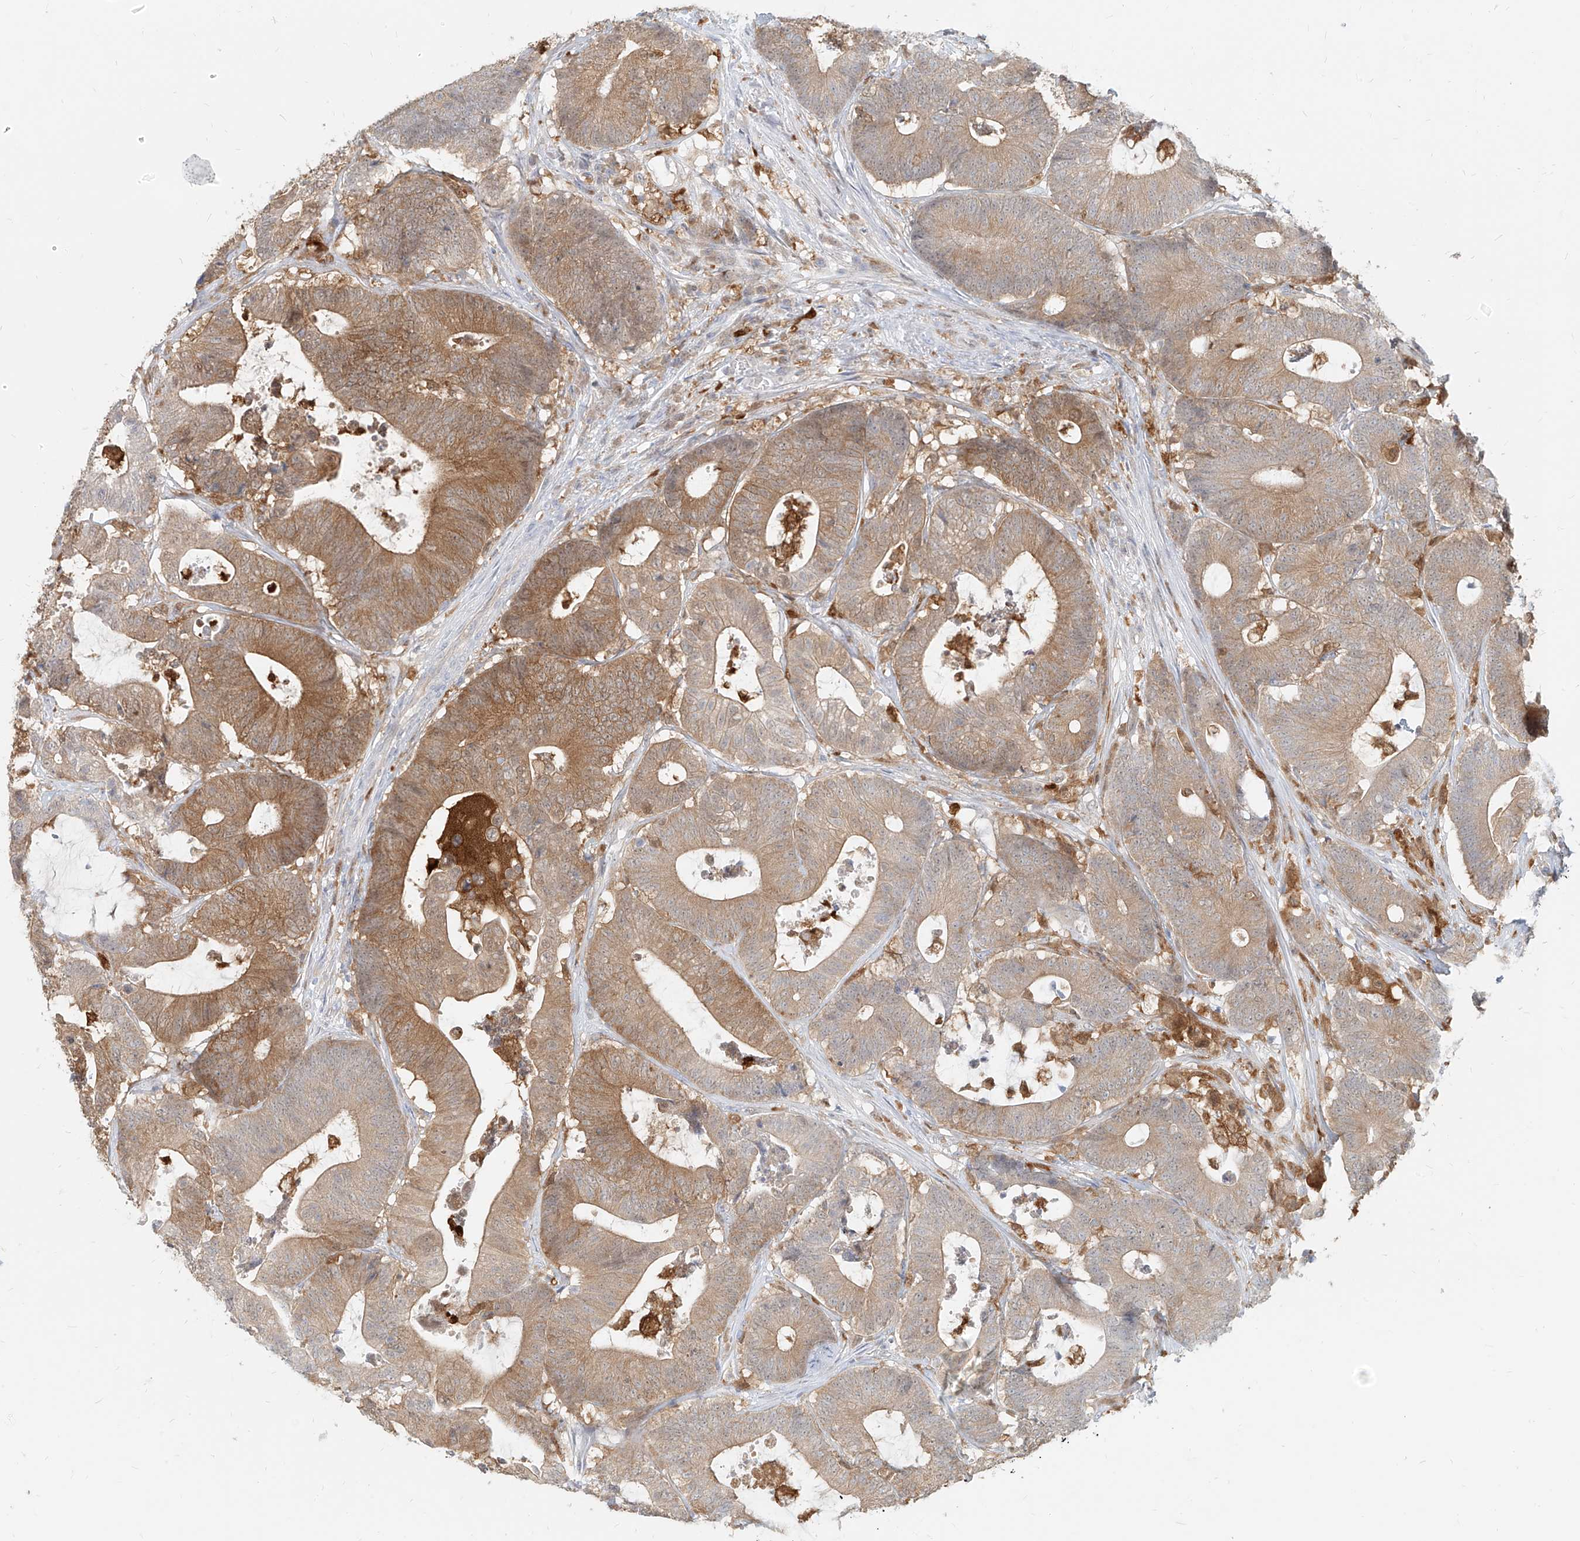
{"staining": {"intensity": "moderate", "quantity": ">75%", "location": "cytoplasmic/membranous"}, "tissue": "colorectal cancer", "cell_type": "Tumor cells", "image_type": "cancer", "snomed": [{"axis": "morphology", "description": "Adenocarcinoma, NOS"}, {"axis": "topography", "description": "Colon"}], "caption": "Colorectal adenocarcinoma tissue displays moderate cytoplasmic/membranous expression in about >75% of tumor cells, visualized by immunohistochemistry.", "gene": "PGD", "patient": {"sex": "female", "age": 84}}